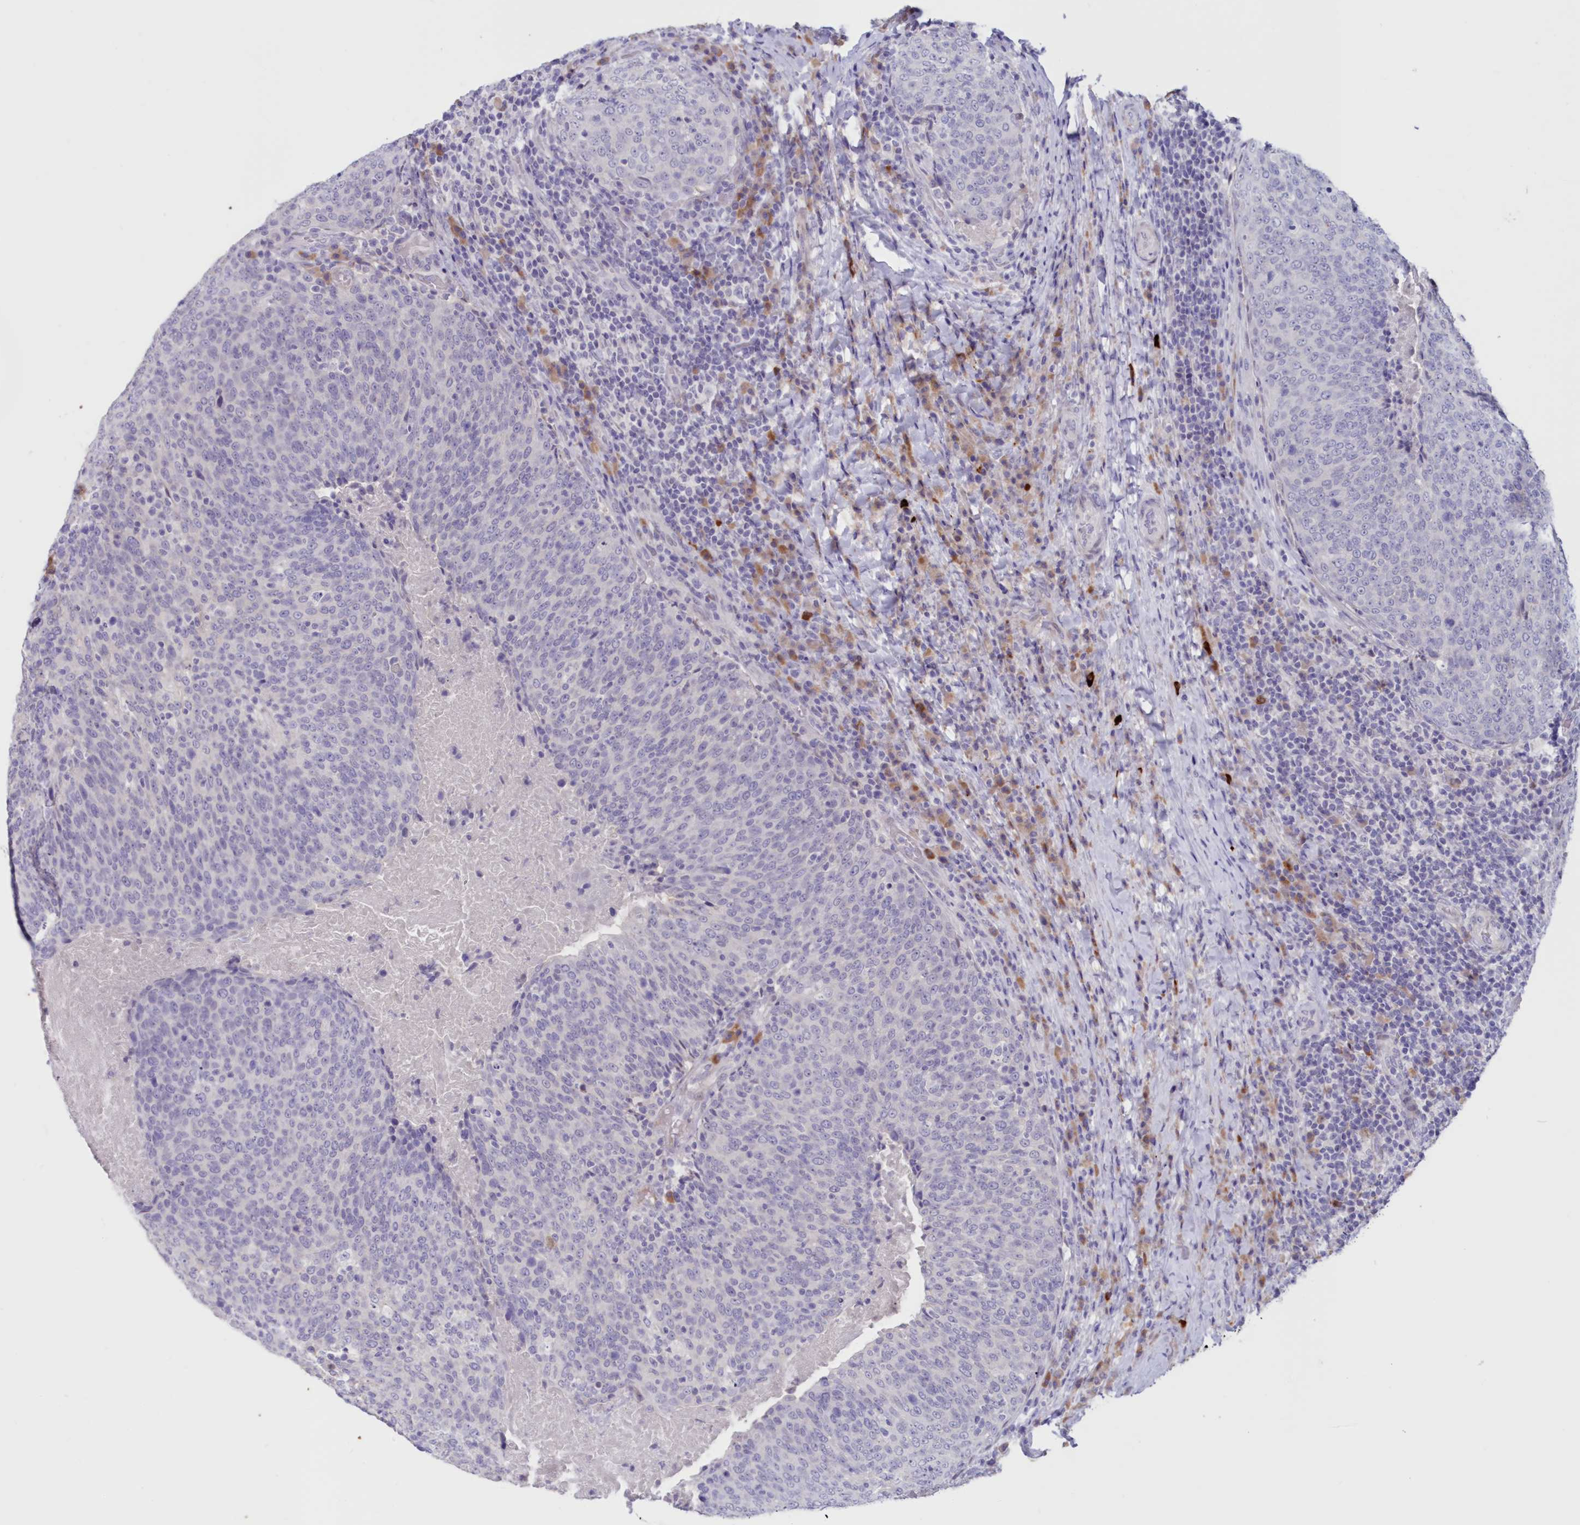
{"staining": {"intensity": "negative", "quantity": "none", "location": "none"}, "tissue": "head and neck cancer", "cell_type": "Tumor cells", "image_type": "cancer", "snomed": [{"axis": "morphology", "description": "Squamous cell carcinoma, NOS"}, {"axis": "morphology", "description": "Squamous cell carcinoma, metastatic, NOS"}, {"axis": "topography", "description": "Lymph node"}, {"axis": "topography", "description": "Head-Neck"}], "caption": "An immunohistochemistry micrograph of head and neck cancer (metastatic squamous cell carcinoma) is shown. There is no staining in tumor cells of head and neck cancer (metastatic squamous cell carcinoma).", "gene": "SNED1", "patient": {"sex": "male", "age": 62}}